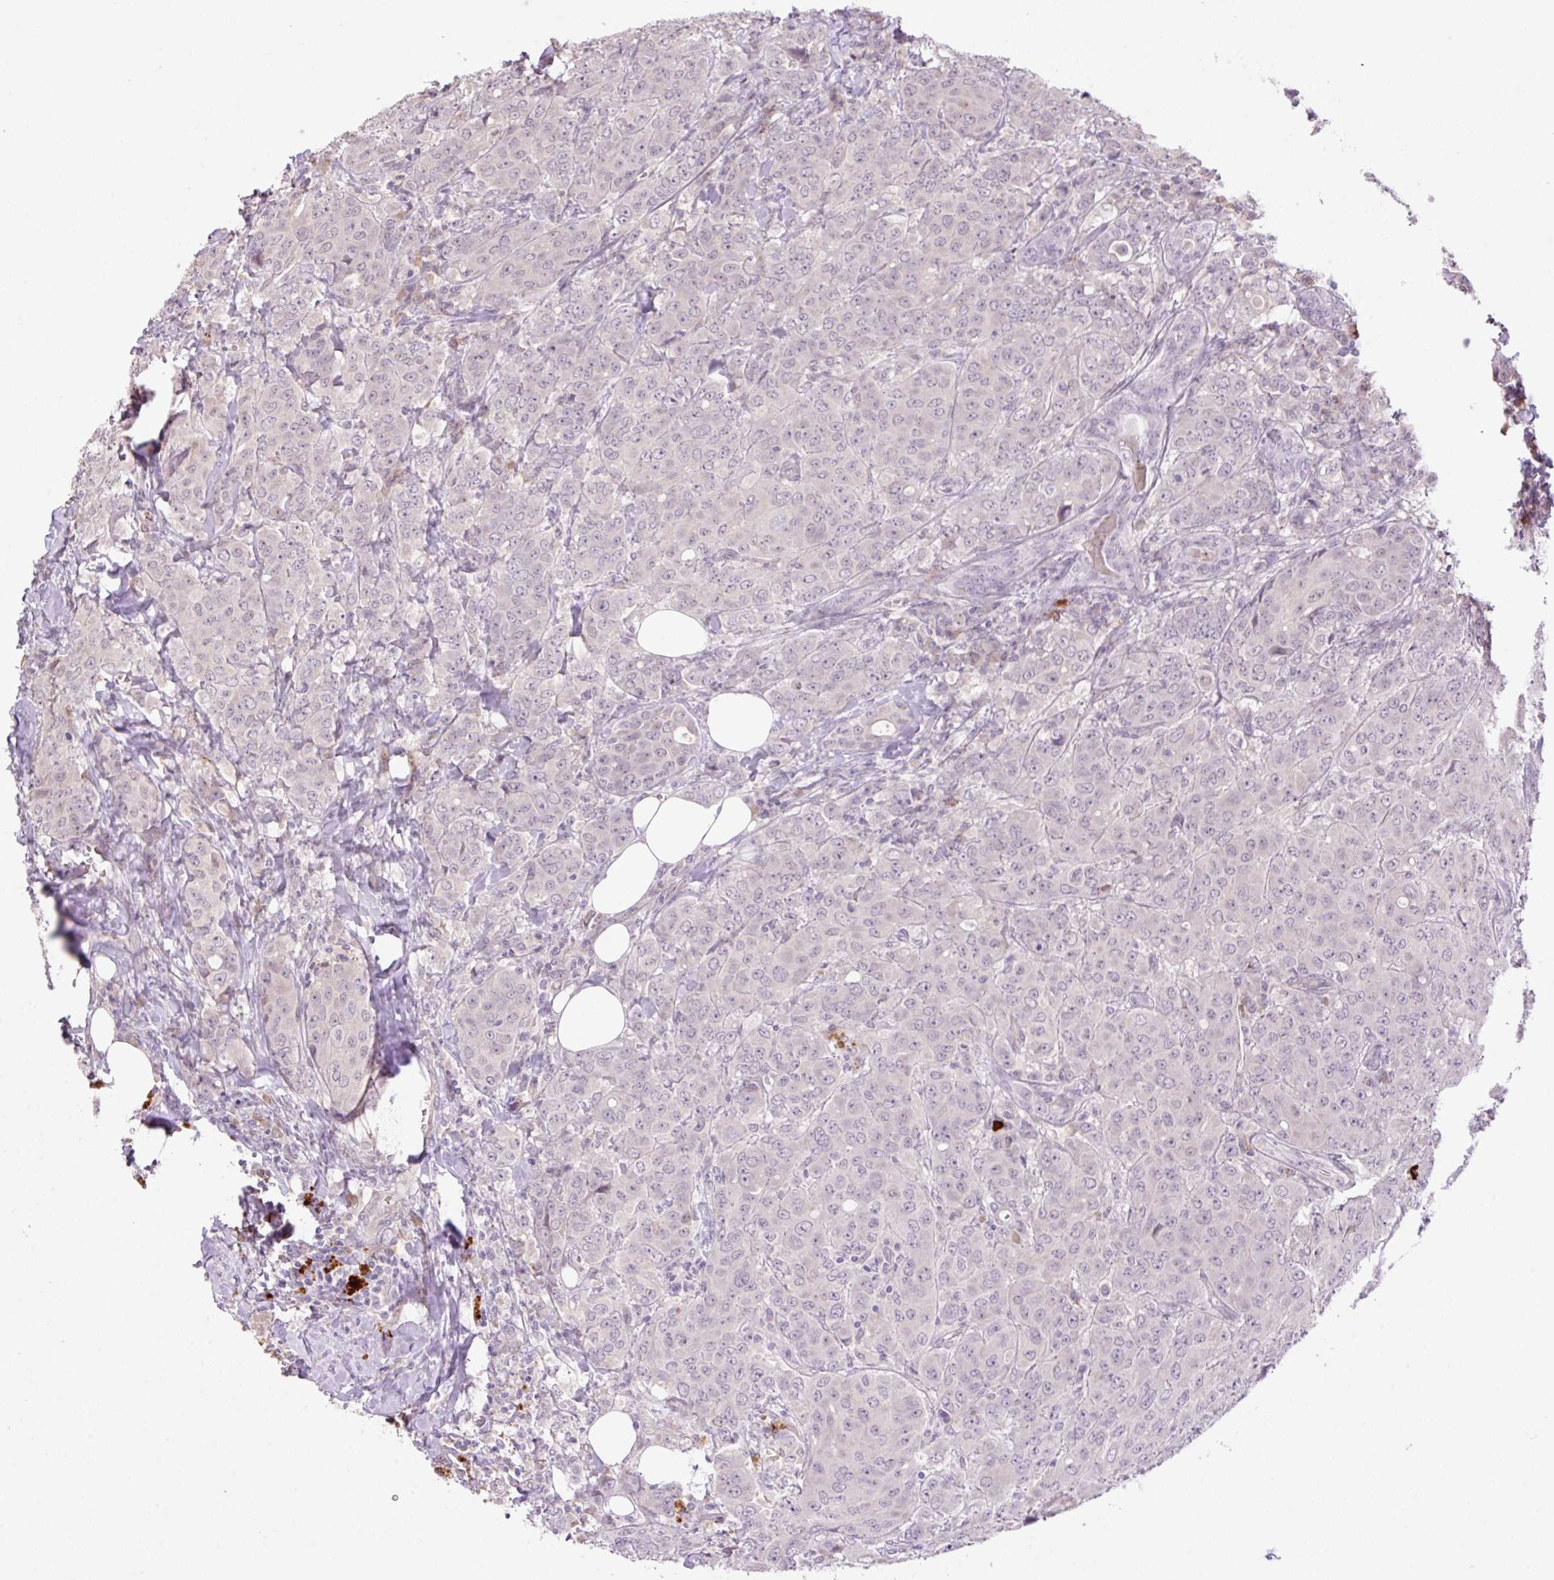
{"staining": {"intensity": "negative", "quantity": "none", "location": "none"}, "tissue": "breast cancer", "cell_type": "Tumor cells", "image_type": "cancer", "snomed": [{"axis": "morphology", "description": "Duct carcinoma"}, {"axis": "topography", "description": "Breast"}], "caption": "Micrograph shows no significant protein expression in tumor cells of breast intraductal carcinoma.", "gene": "HABP4", "patient": {"sex": "female", "age": 43}}